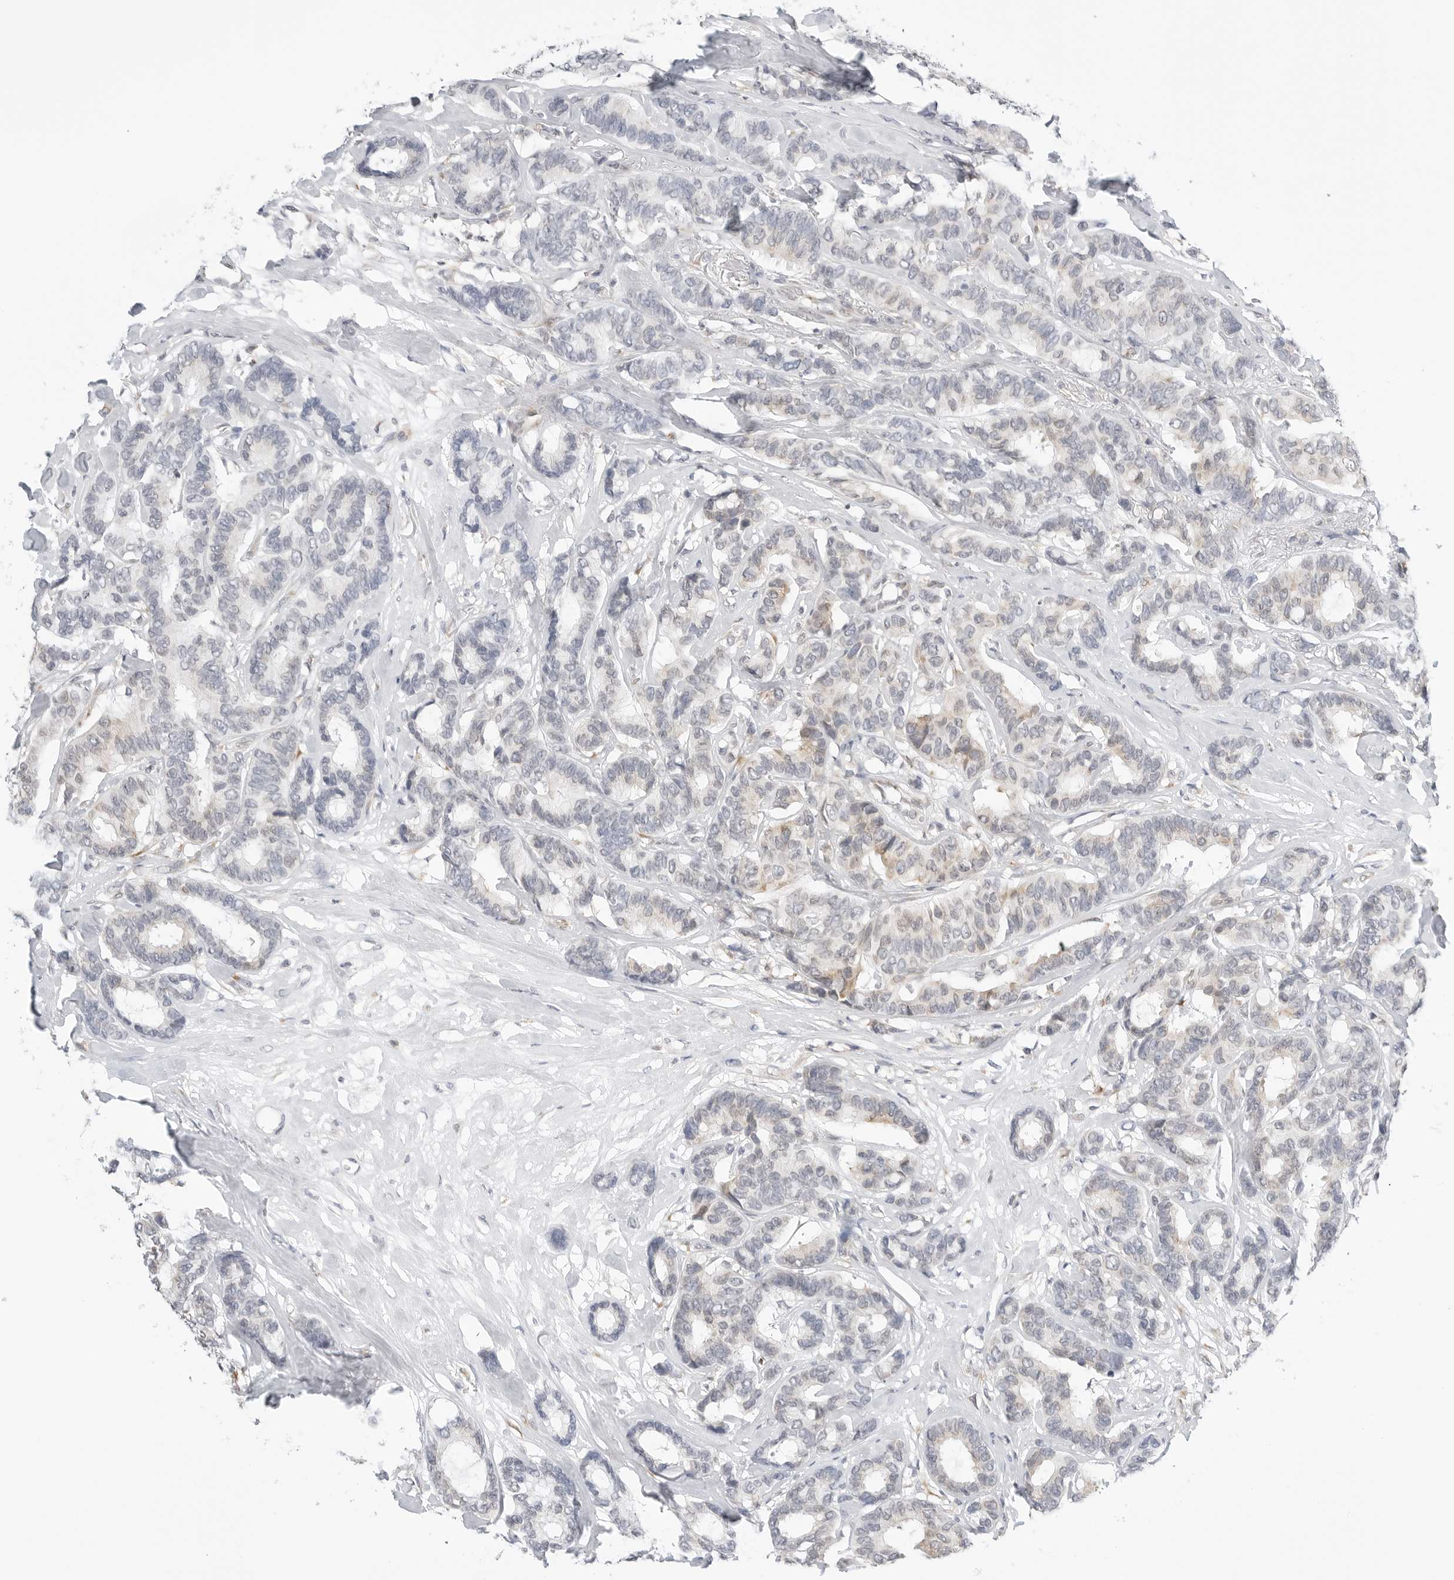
{"staining": {"intensity": "weak", "quantity": "<25%", "location": "cytoplasmic/membranous"}, "tissue": "breast cancer", "cell_type": "Tumor cells", "image_type": "cancer", "snomed": [{"axis": "morphology", "description": "Duct carcinoma"}, {"axis": "topography", "description": "Breast"}], "caption": "Micrograph shows no protein positivity in tumor cells of breast cancer (intraductal carcinoma) tissue.", "gene": "RPN1", "patient": {"sex": "female", "age": 87}}